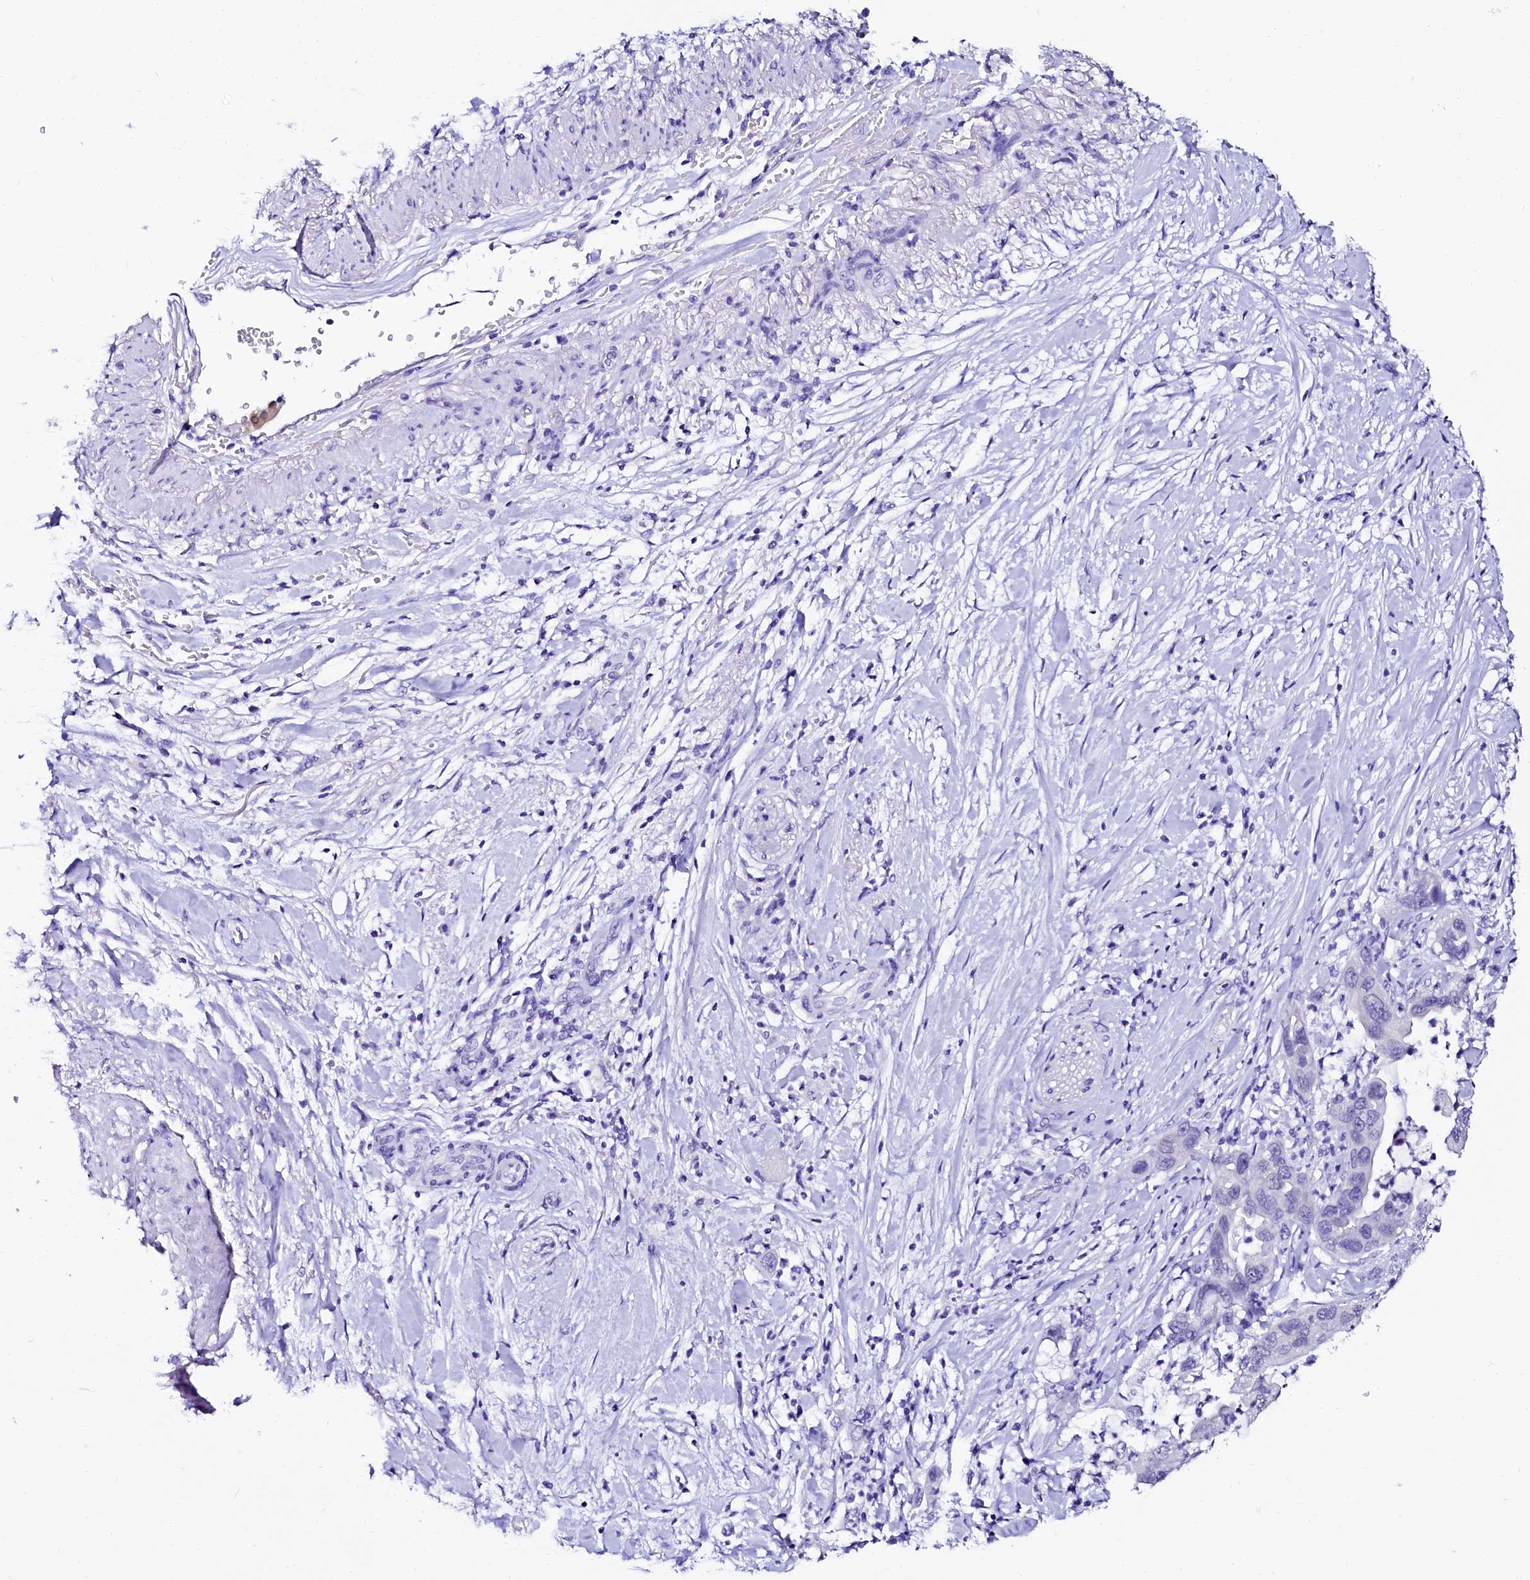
{"staining": {"intensity": "negative", "quantity": "none", "location": "none"}, "tissue": "pancreatic cancer", "cell_type": "Tumor cells", "image_type": "cancer", "snomed": [{"axis": "morphology", "description": "Adenocarcinoma, NOS"}, {"axis": "topography", "description": "Pancreas"}], "caption": "A high-resolution photomicrograph shows IHC staining of adenocarcinoma (pancreatic), which reveals no significant staining in tumor cells. (DAB (3,3'-diaminobenzidine) immunohistochemistry with hematoxylin counter stain).", "gene": "SORD", "patient": {"sex": "female", "age": 71}}